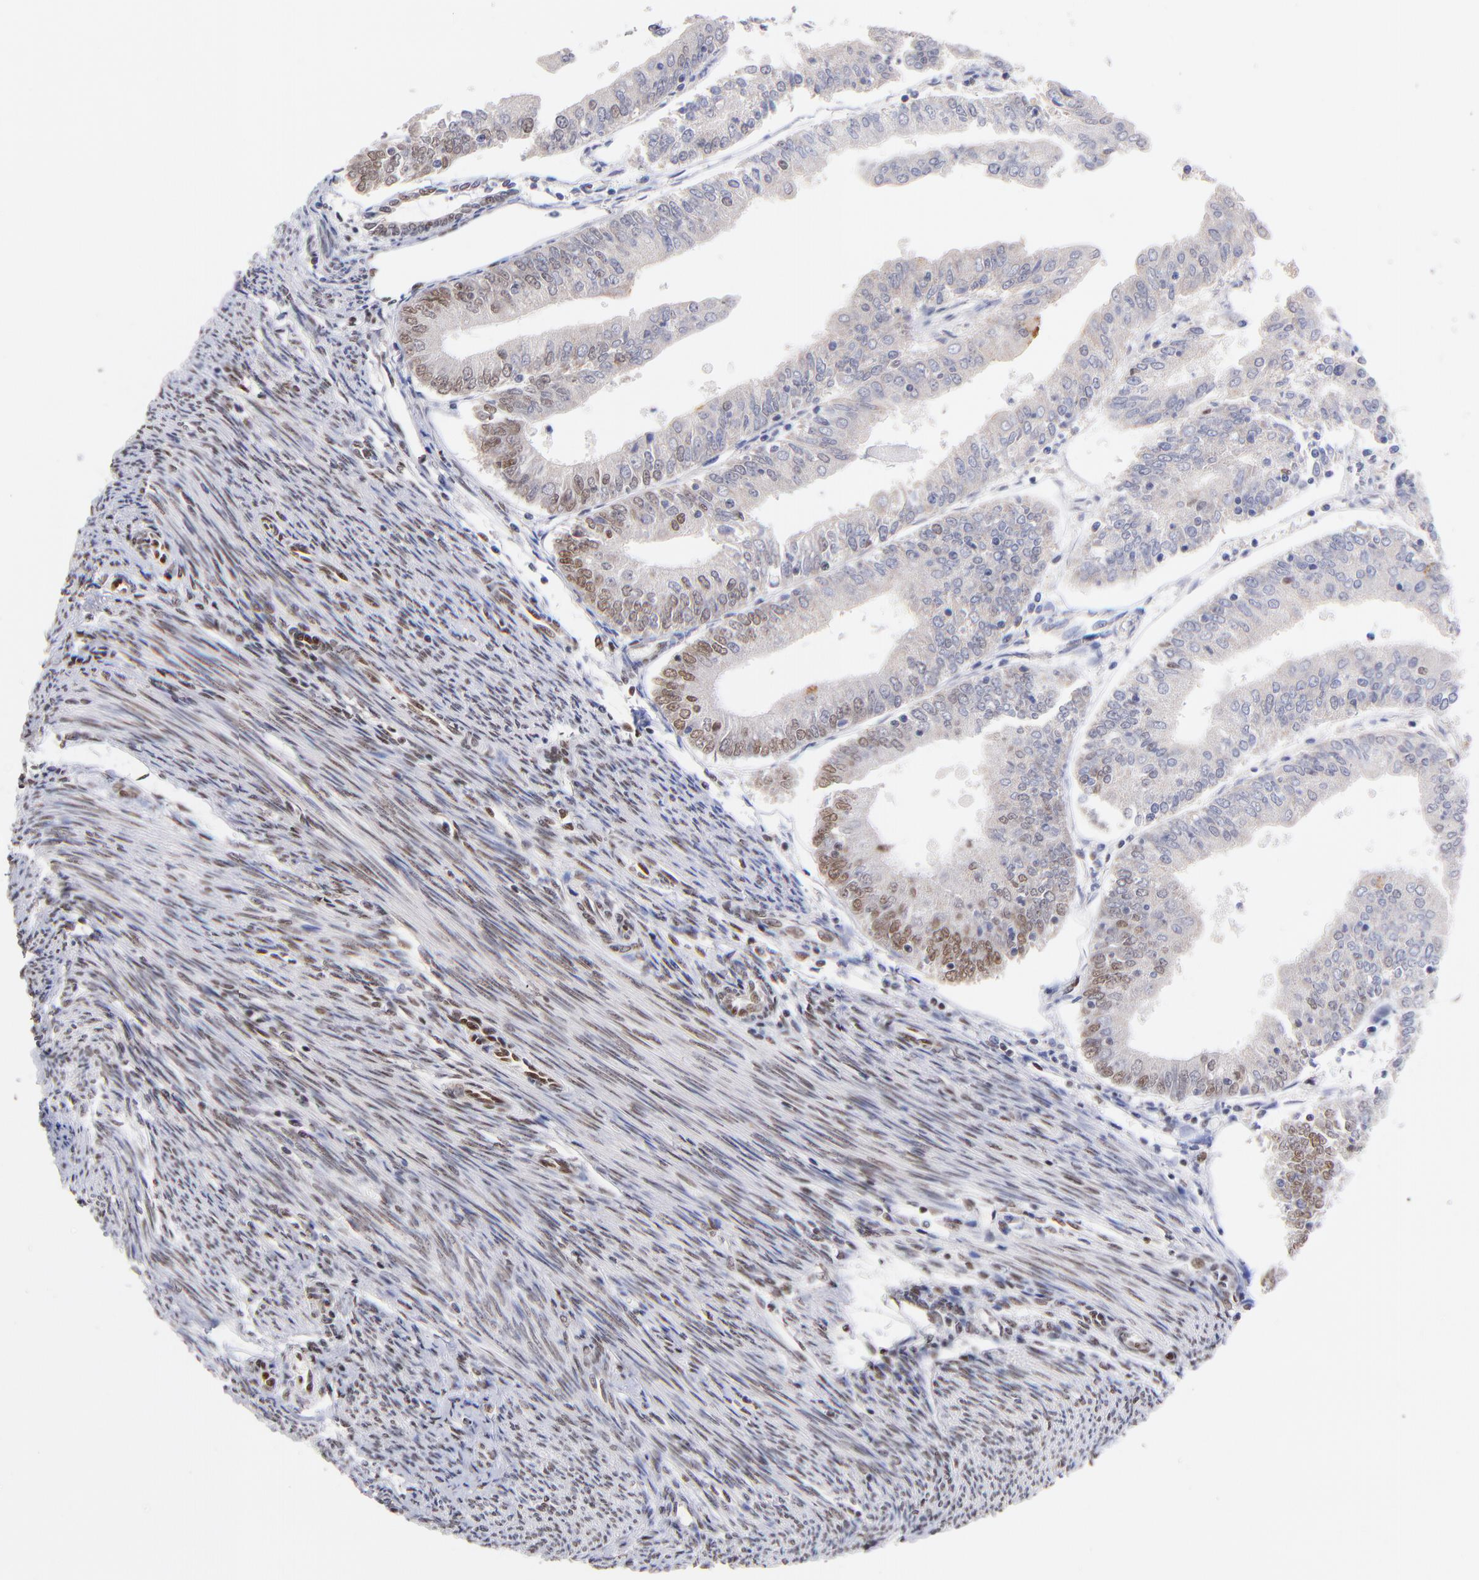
{"staining": {"intensity": "moderate", "quantity": "<25%", "location": "nuclear"}, "tissue": "endometrial cancer", "cell_type": "Tumor cells", "image_type": "cancer", "snomed": [{"axis": "morphology", "description": "Adenocarcinoma, NOS"}, {"axis": "topography", "description": "Endometrium"}], "caption": "Immunohistochemical staining of human endometrial adenocarcinoma reveals moderate nuclear protein staining in approximately <25% of tumor cells.", "gene": "MIDEAS", "patient": {"sex": "female", "age": 79}}